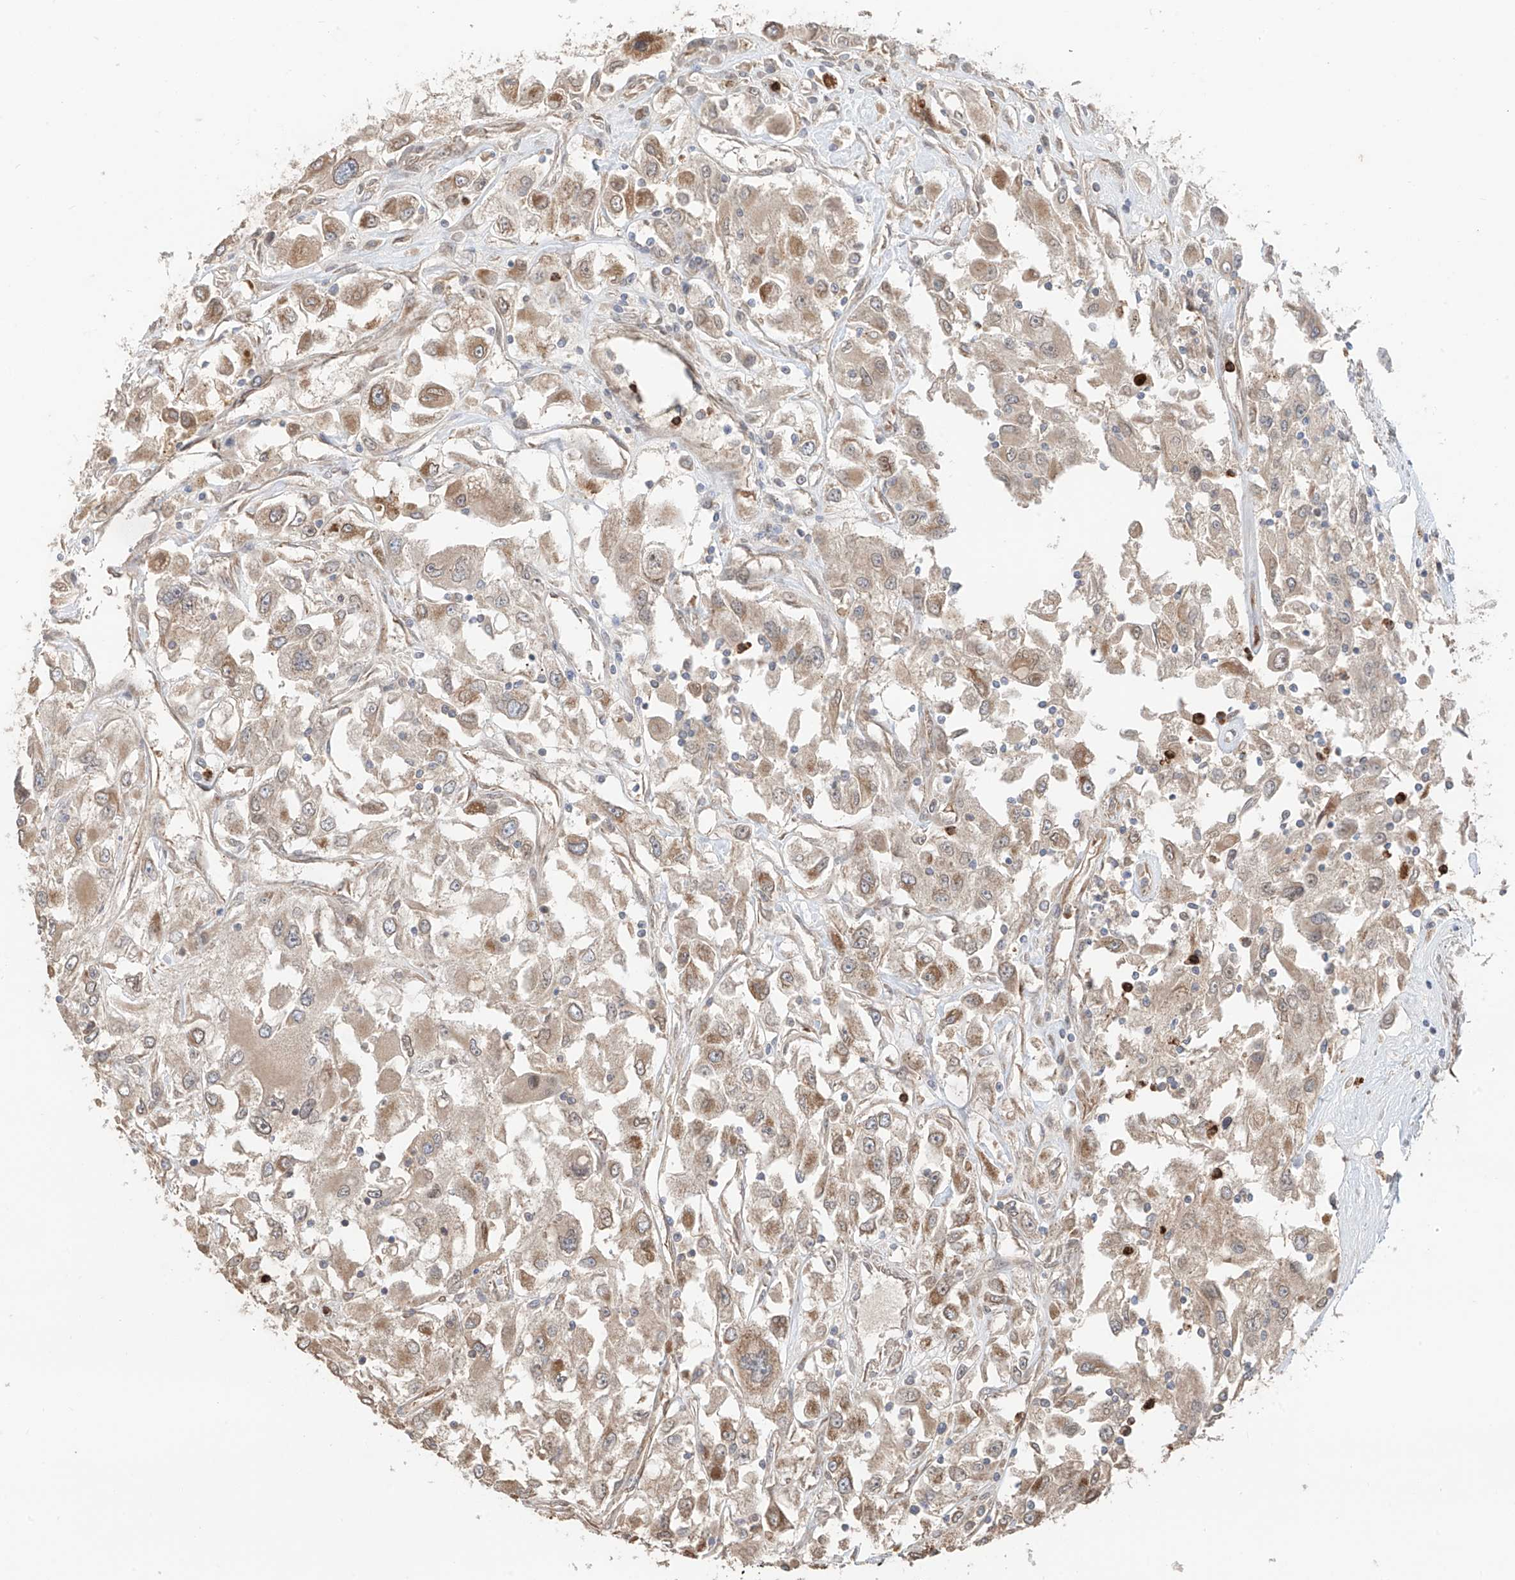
{"staining": {"intensity": "moderate", "quantity": "25%-75%", "location": "cytoplasmic/membranous"}, "tissue": "renal cancer", "cell_type": "Tumor cells", "image_type": "cancer", "snomed": [{"axis": "morphology", "description": "Adenocarcinoma, NOS"}, {"axis": "topography", "description": "Kidney"}], "caption": "Brown immunohistochemical staining in human adenocarcinoma (renal) demonstrates moderate cytoplasmic/membranous staining in about 25%-75% of tumor cells.", "gene": "AHCTF1", "patient": {"sex": "female", "age": 52}}